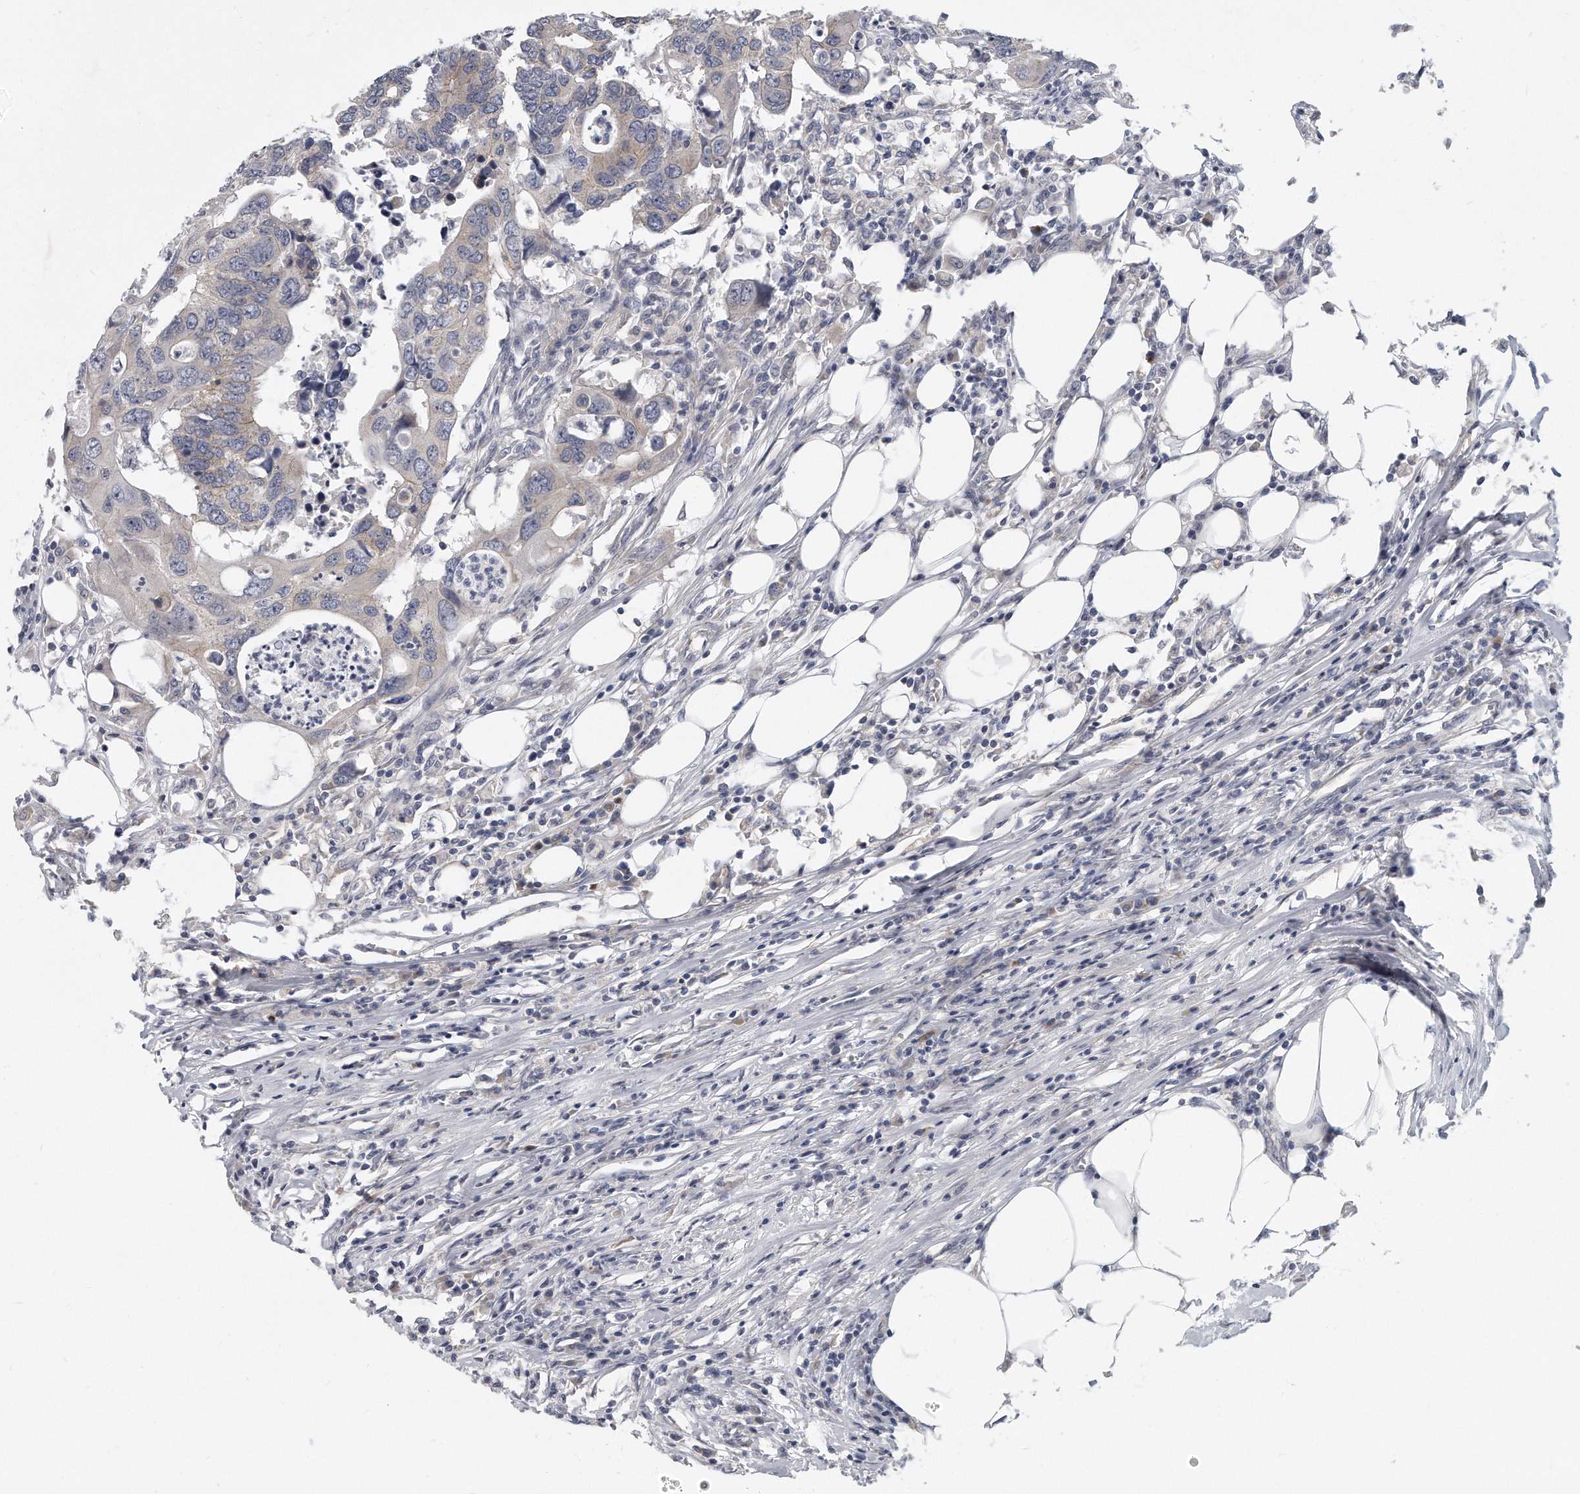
{"staining": {"intensity": "weak", "quantity": "25%-75%", "location": "cytoplasmic/membranous"}, "tissue": "colorectal cancer", "cell_type": "Tumor cells", "image_type": "cancer", "snomed": [{"axis": "morphology", "description": "Adenocarcinoma, NOS"}, {"axis": "topography", "description": "Colon"}], "caption": "Weak cytoplasmic/membranous protein positivity is appreciated in about 25%-75% of tumor cells in colorectal cancer.", "gene": "PLEKHA6", "patient": {"sex": "male", "age": 71}}